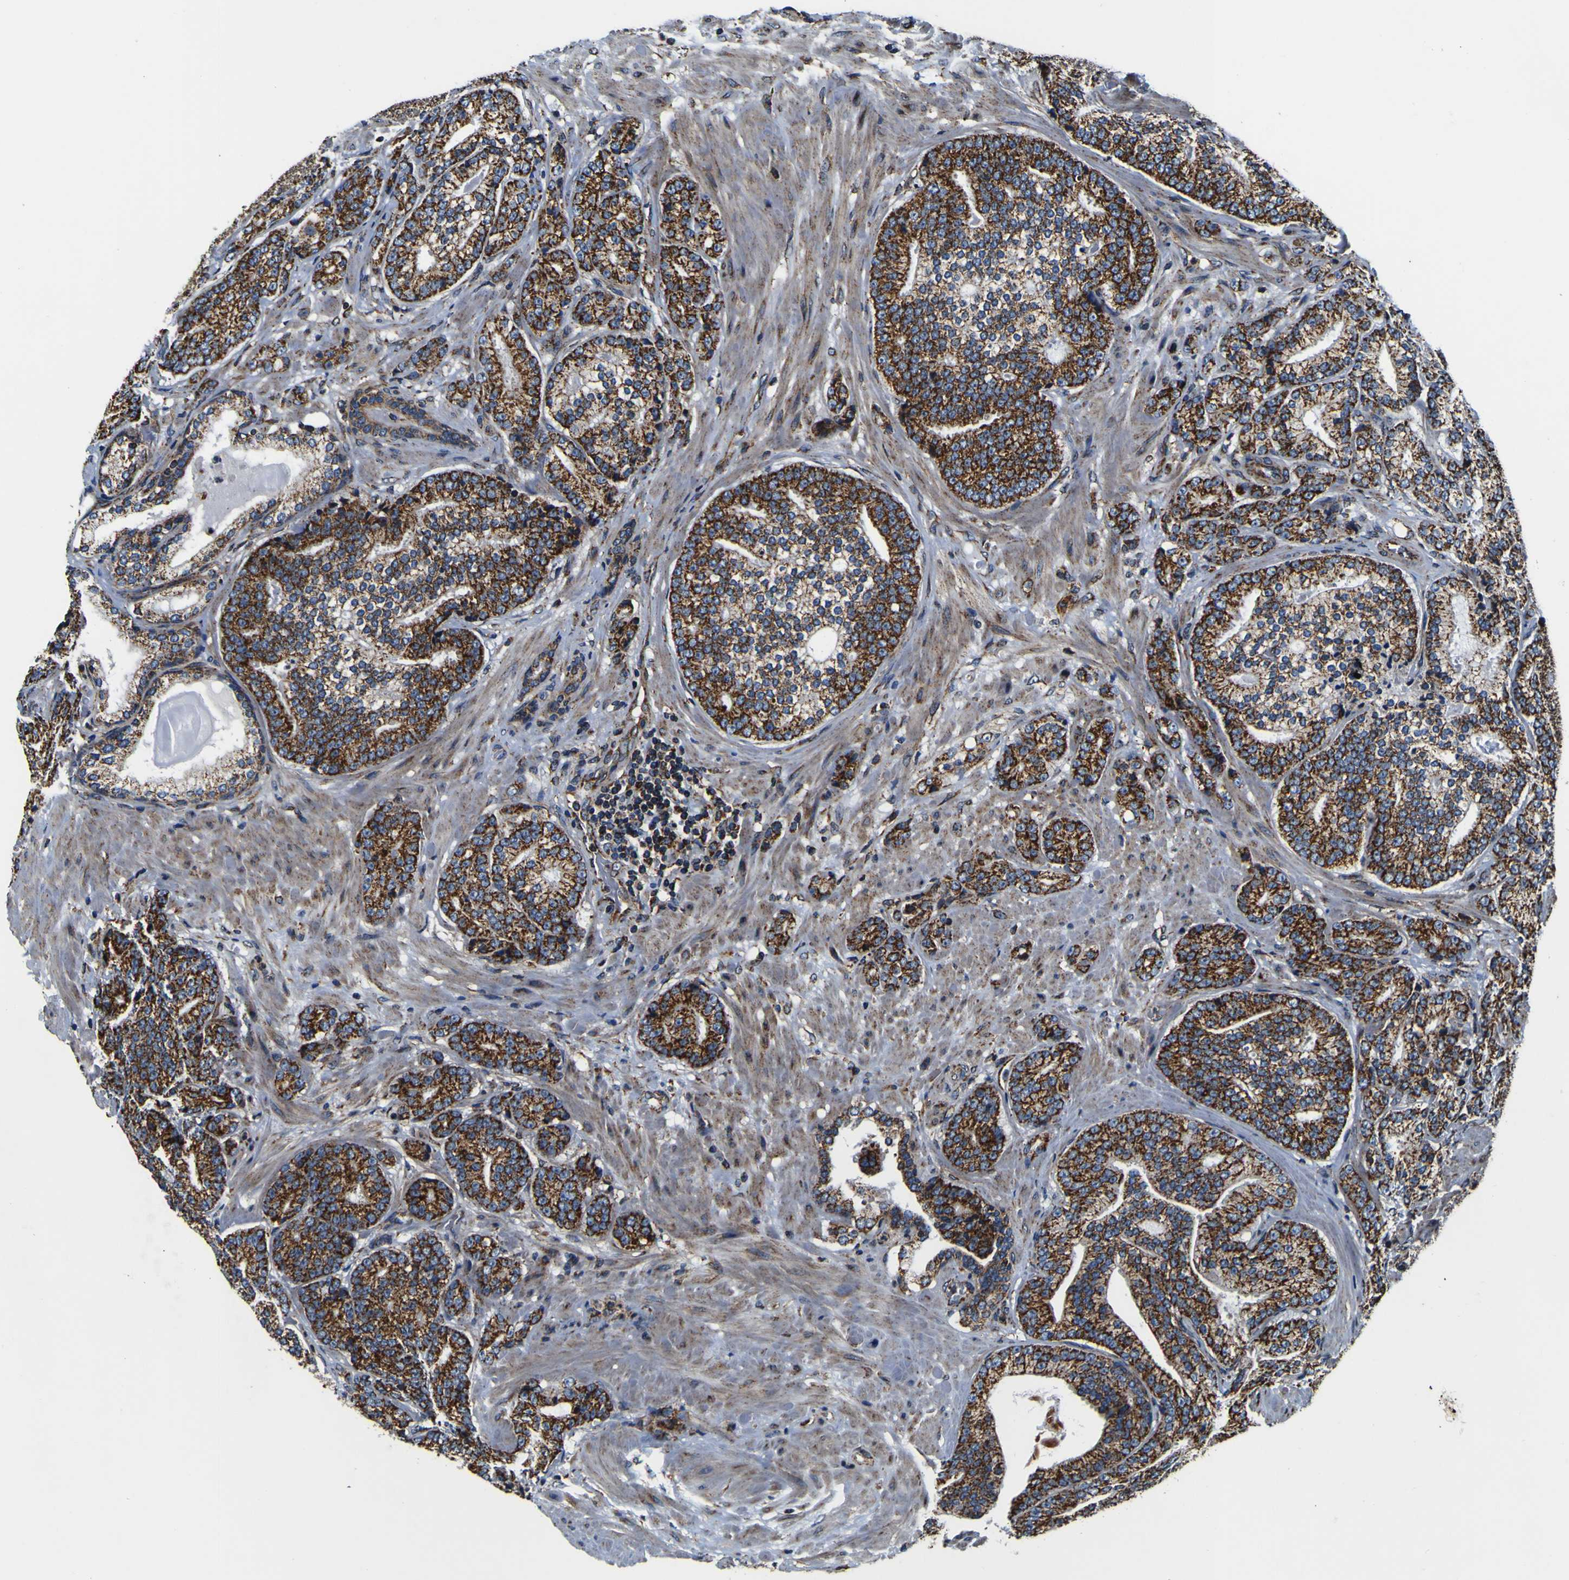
{"staining": {"intensity": "strong", "quantity": ">75%", "location": "cytoplasmic/membranous"}, "tissue": "prostate cancer", "cell_type": "Tumor cells", "image_type": "cancer", "snomed": [{"axis": "morphology", "description": "Adenocarcinoma, High grade"}, {"axis": "topography", "description": "Prostate"}], "caption": "High-grade adenocarcinoma (prostate) stained with immunohistochemistry (IHC) exhibits strong cytoplasmic/membranous expression in approximately >75% of tumor cells. (IHC, brightfield microscopy, high magnification).", "gene": "PTRH2", "patient": {"sex": "male", "age": 61}}